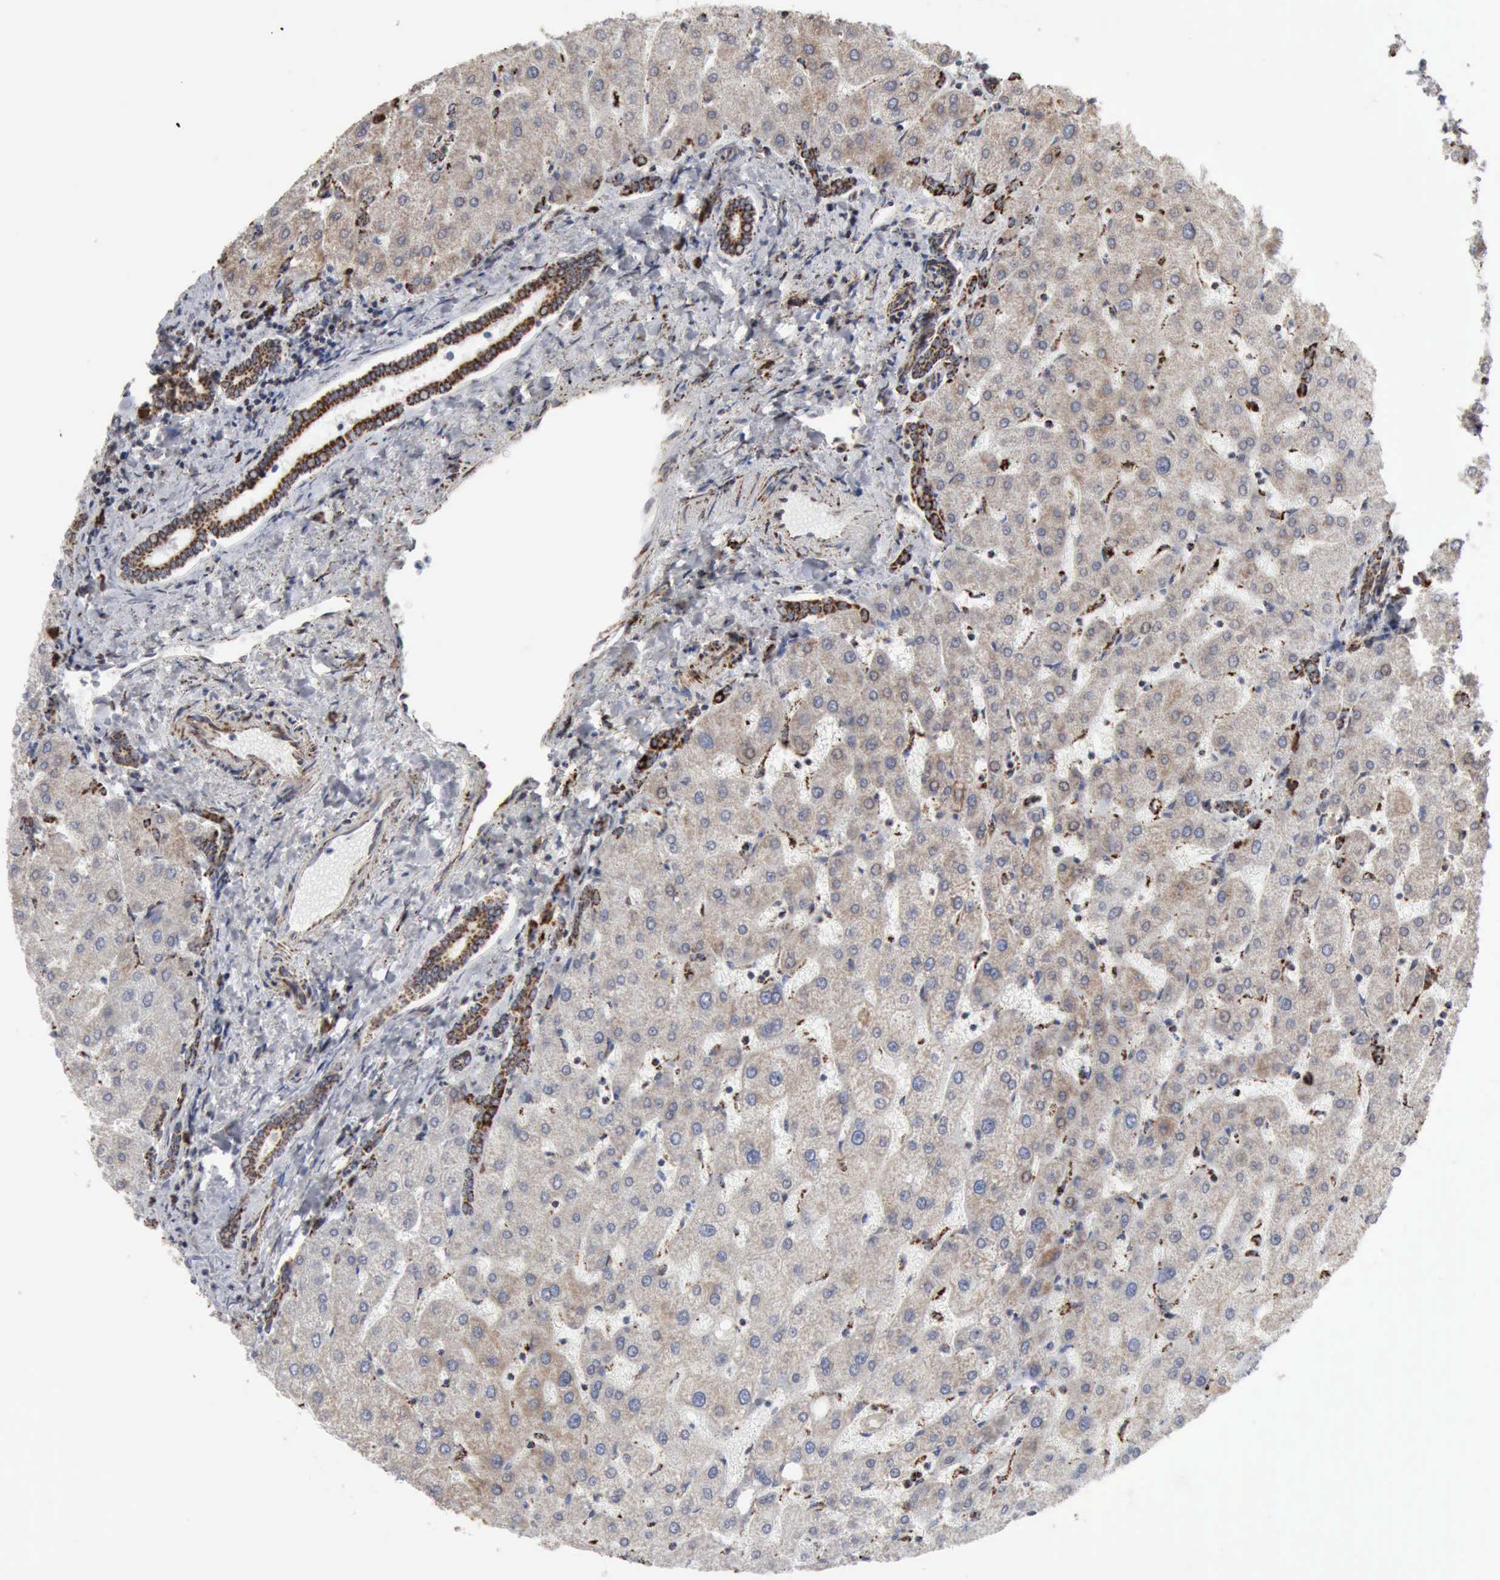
{"staining": {"intensity": "strong", "quantity": ">75%", "location": "cytoplasmic/membranous"}, "tissue": "liver", "cell_type": "Cholangiocytes", "image_type": "normal", "snomed": [{"axis": "morphology", "description": "Normal tissue, NOS"}, {"axis": "topography", "description": "Liver"}], "caption": "Approximately >75% of cholangiocytes in unremarkable liver reveal strong cytoplasmic/membranous protein expression as visualized by brown immunohistochemical staining.", "gene": "ACO2", "patient": {"sex": "male", "age": 67}}